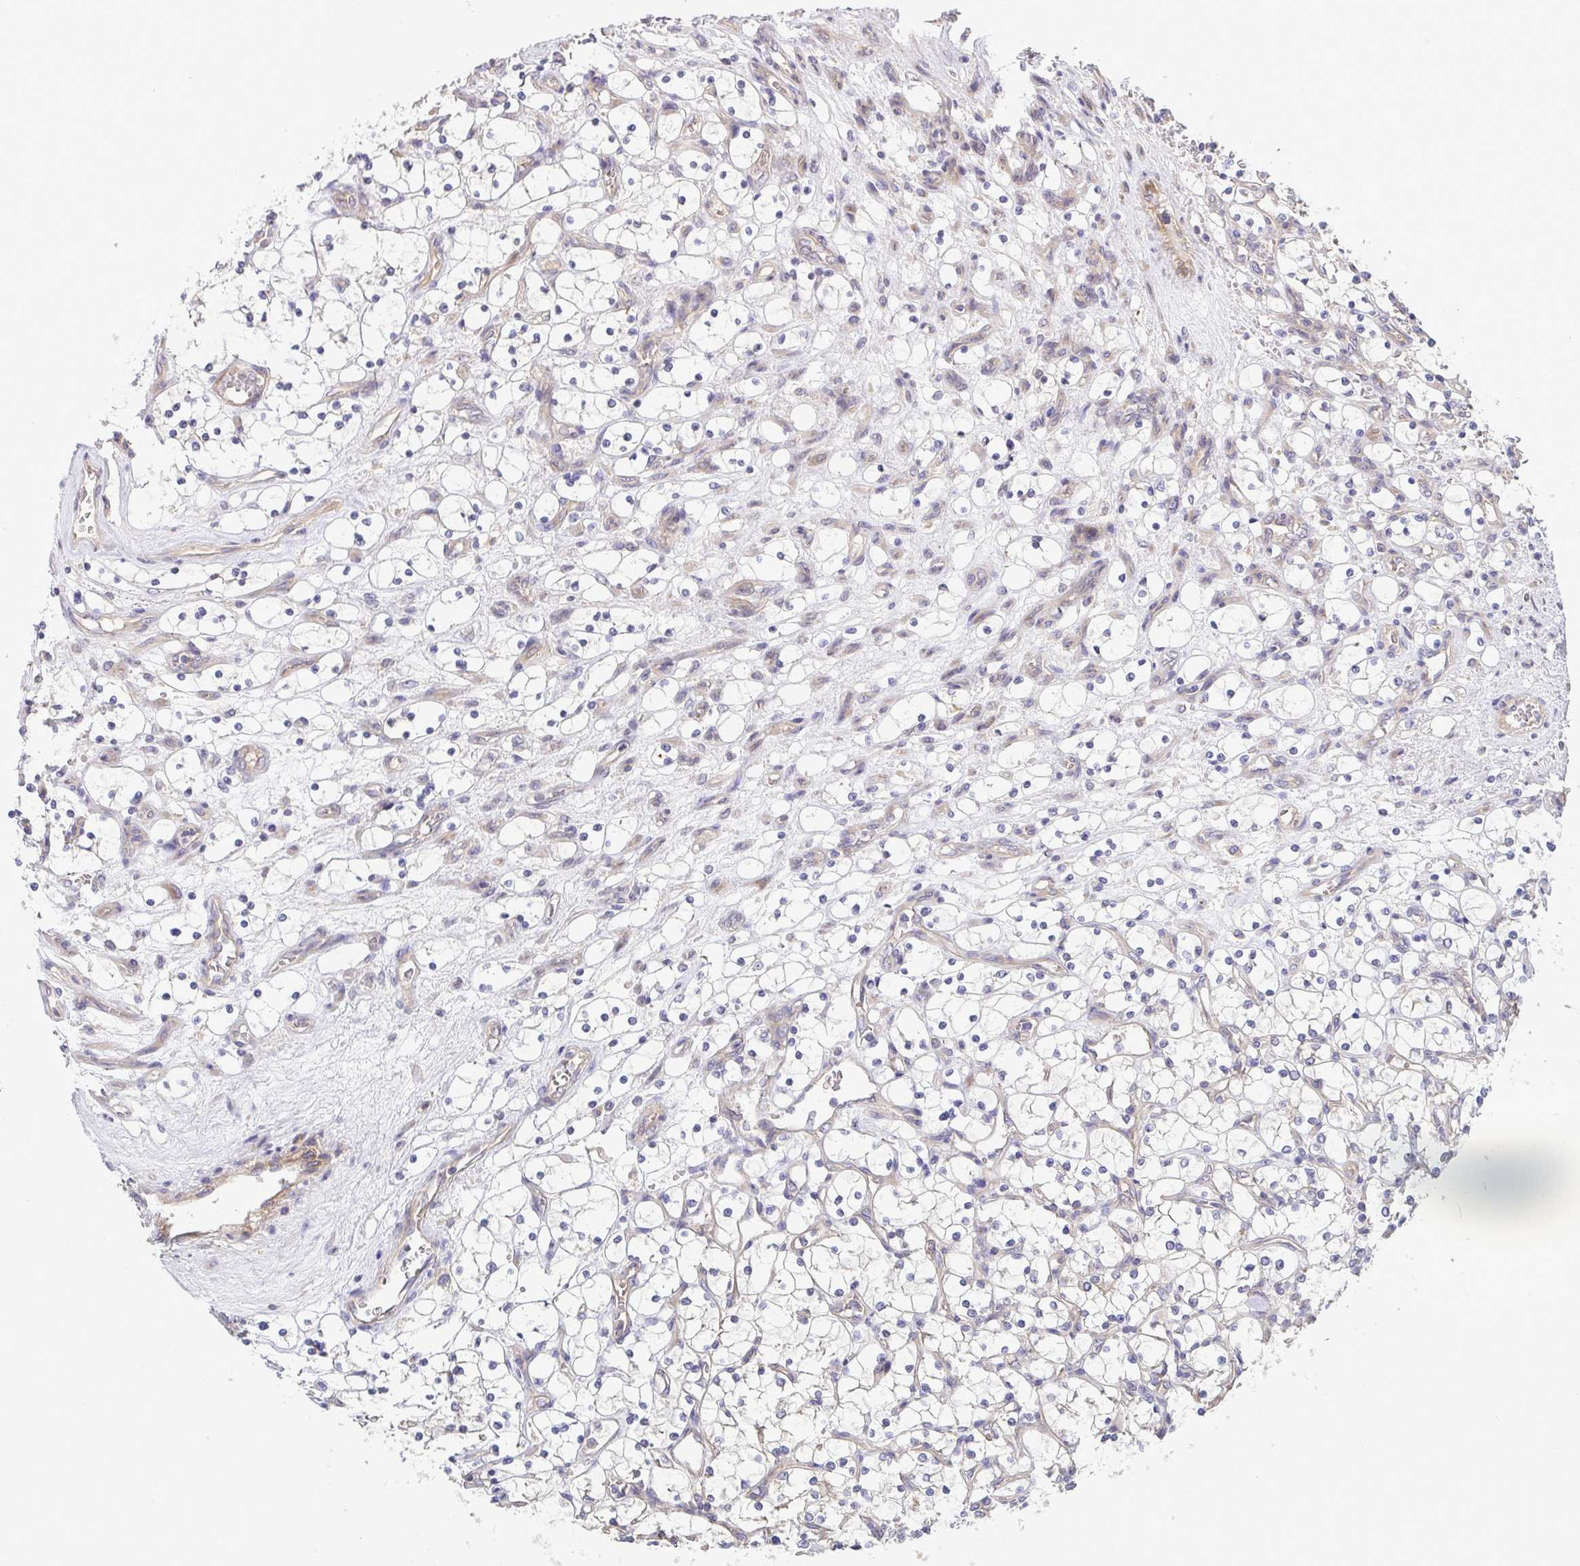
{"staining": {"intensity": "negative", "quantity": "none", "location": "none"}, "tissue": "renal cancer", "cell_type": "Tumor cells", "image_type": "cancer", "snomed": [{"axis": "morphology", "description": "Adenocarcinoma, NOS"}, {"axis": "topography", "description": "Kidney"}], "caption": "Adenocarcinoma (renal) stained for a protein using immunohistochemistry shows no expression tumor cells.", "gene": "LMF2", "patient": {"sex": "female", "age": 69}}